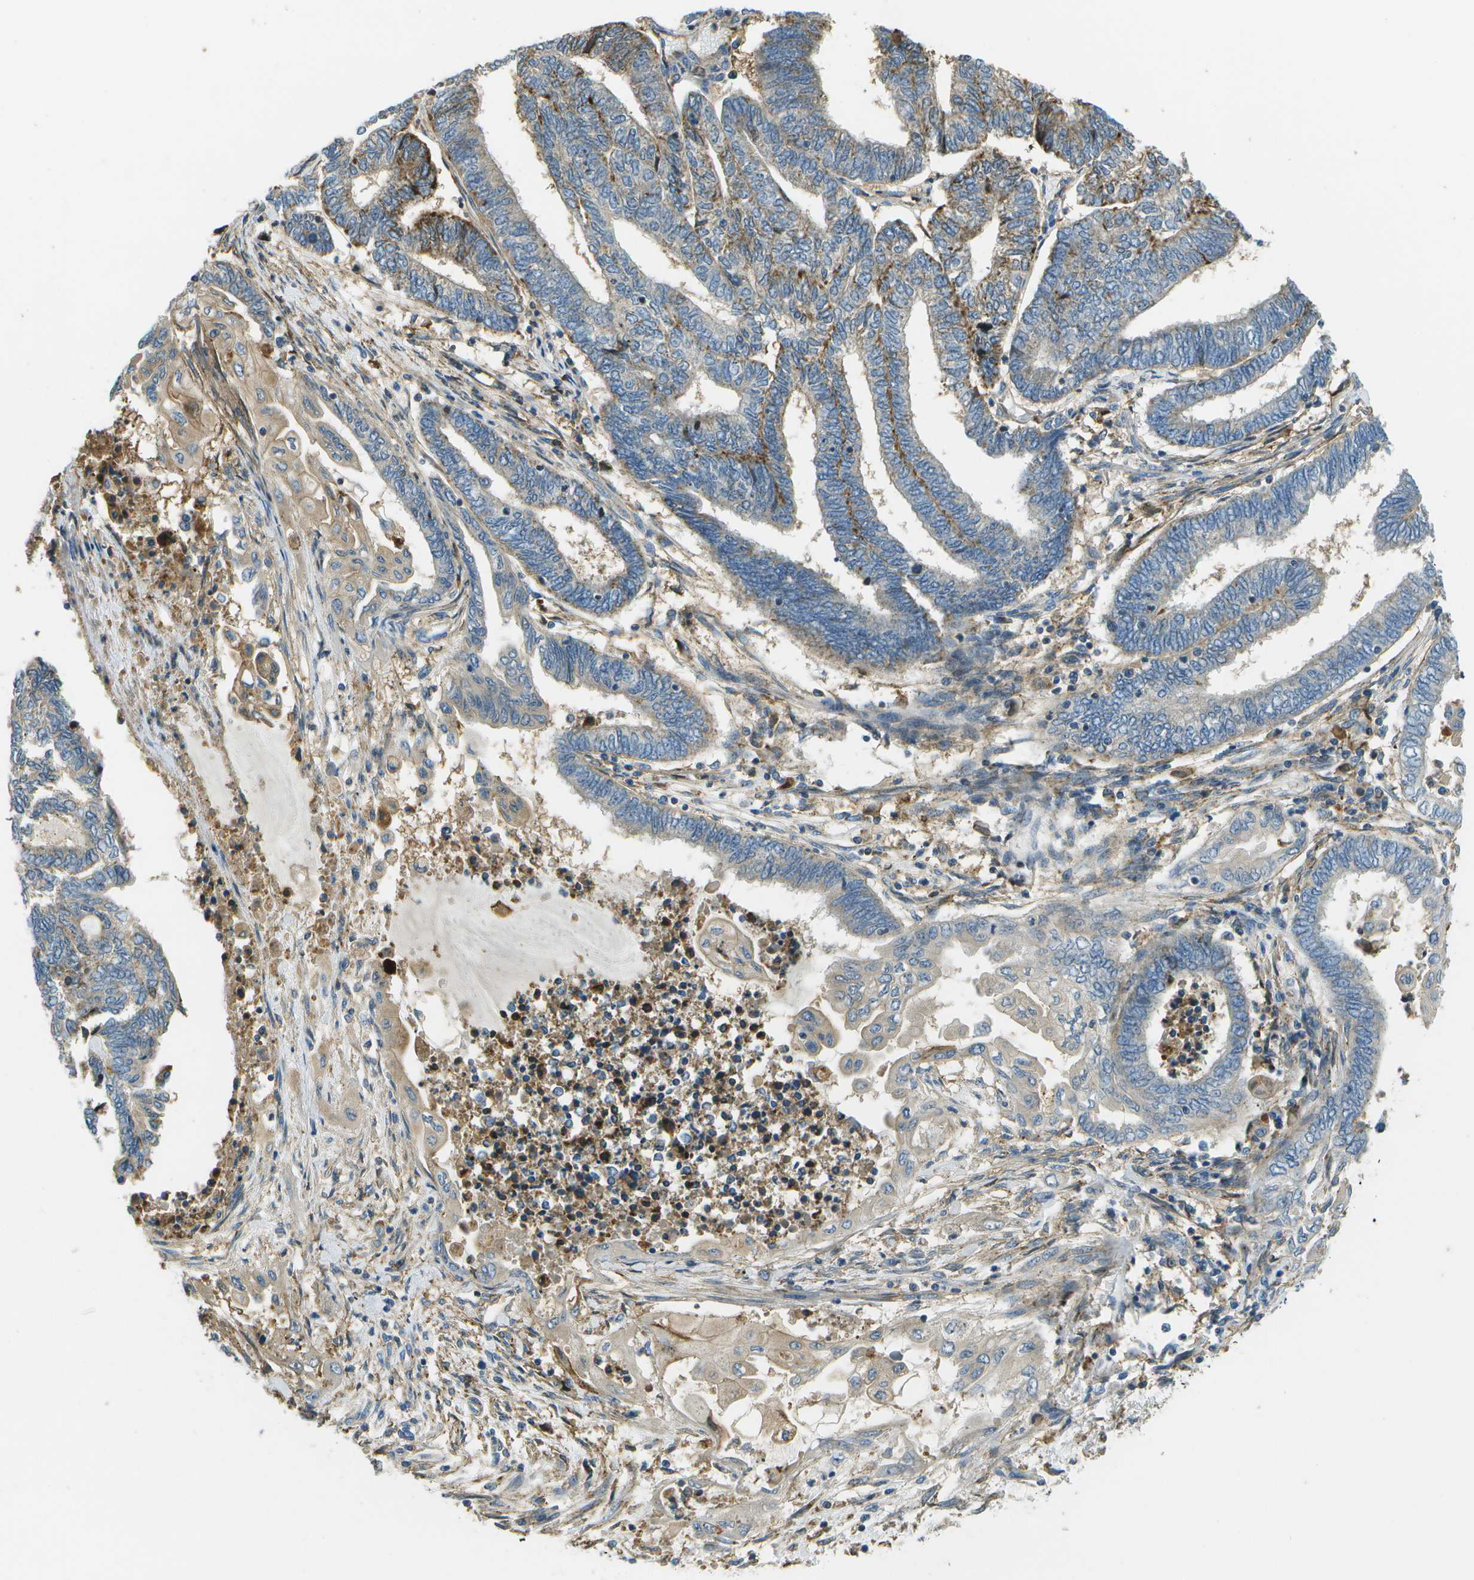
{"staining": {"intensity": "moderate", "quantity": "25%-75%", "location": "cytoplasmic/membranous"}, "tissue": "endometrial cancer", "cell_type": "Tumor cells", "image_type": "cancer", "snomed": [{"axis": "morphology", "description": "Adenocarcinoma, NOS"}, {"axis": "topography", "description": "Uterus"}, {"axis": "topography", "description": "Endometrium"}], "caption": "Immunohistochemical staining of endometrial cancer (adenocarcinoma) shows medium levels of moderate cytoplasmic/membranous positivity in approximately 25%-75% of tumor cells. (brown staining indicates protein expression, while blue staining denotes nuclei).", "gene": "LRRC66", "patient": {"sex": "female", "age": 70}}